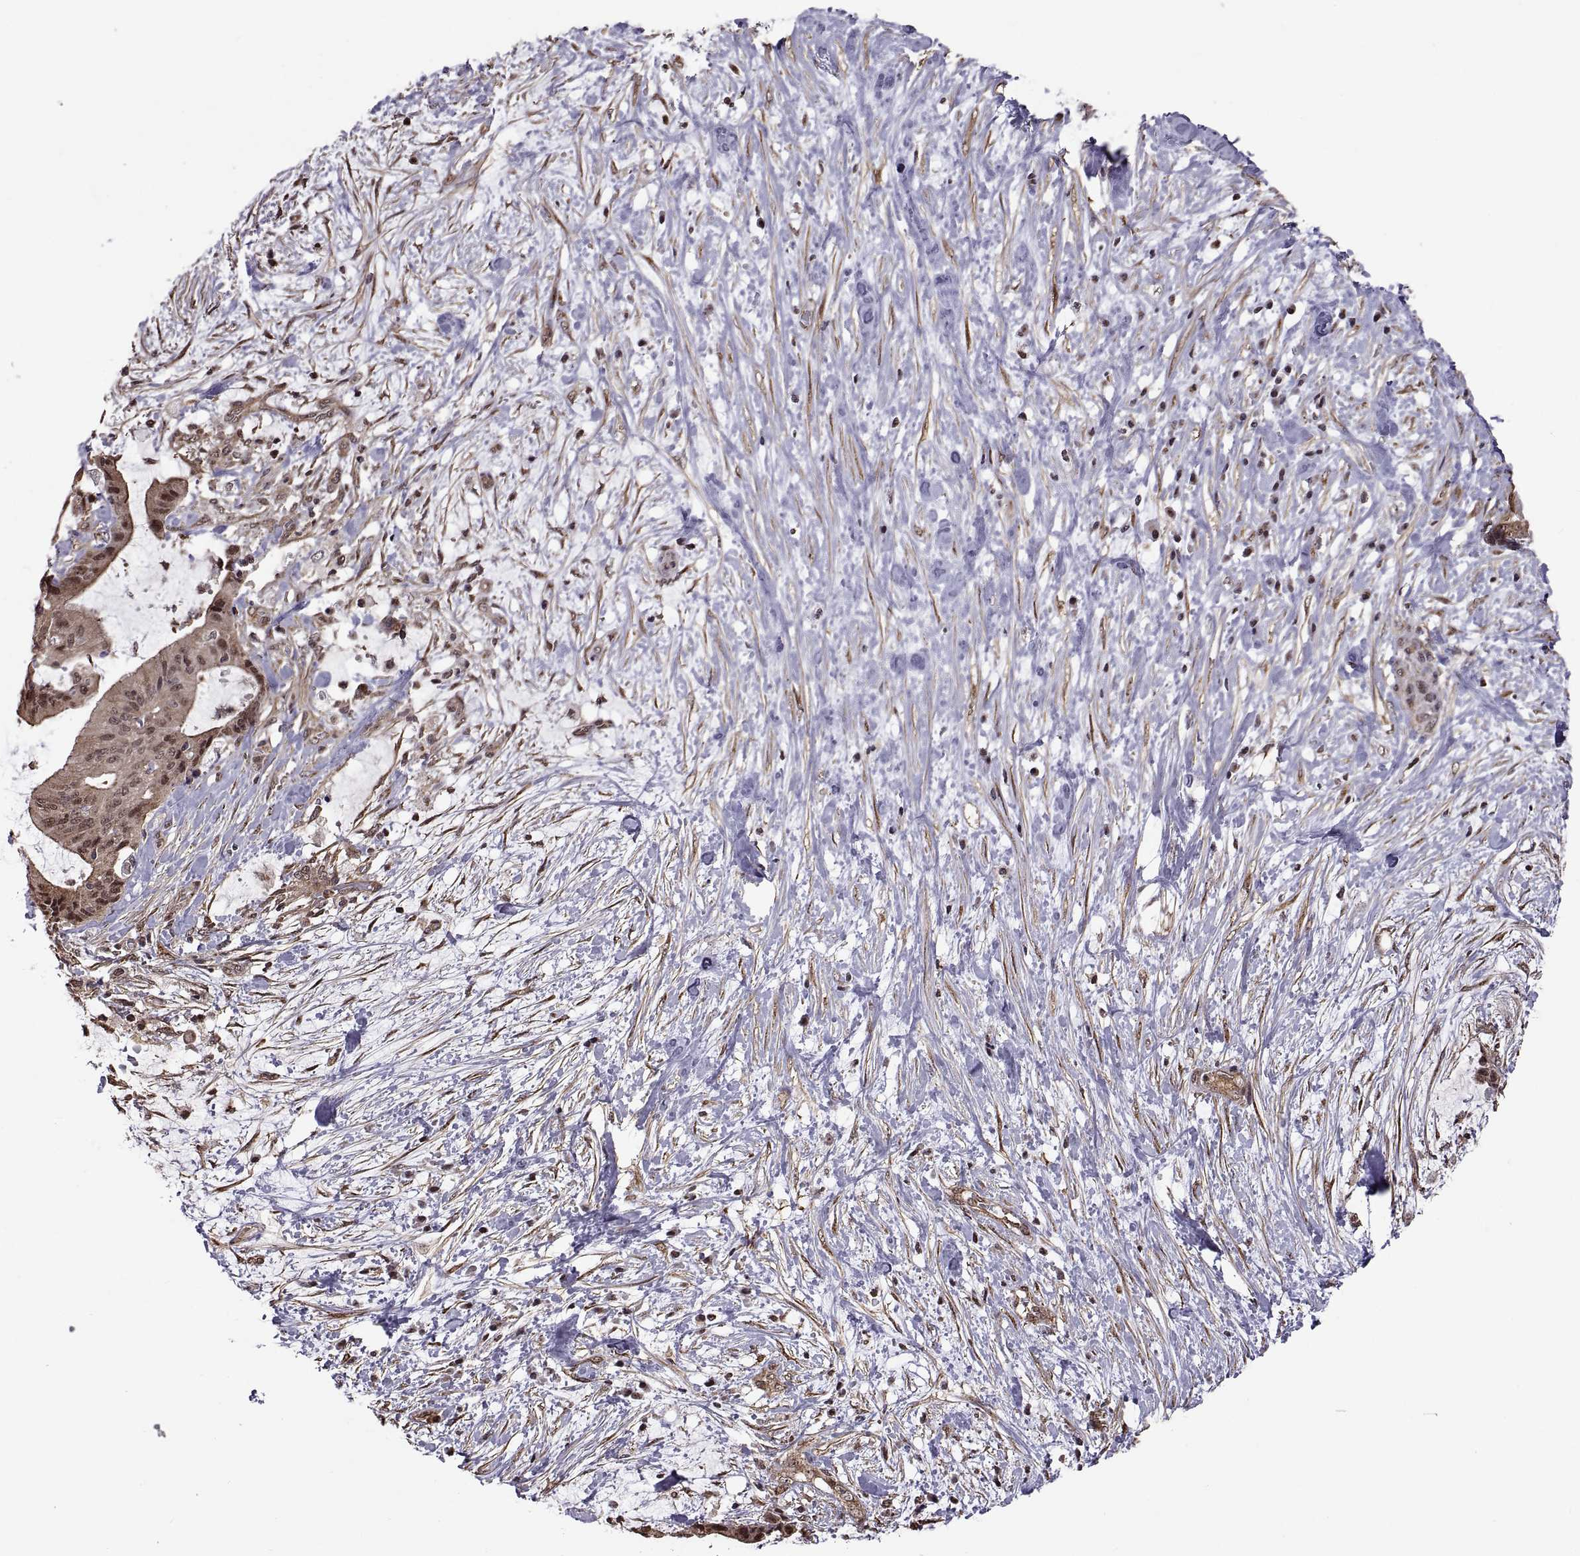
{"staining": {"intensity": "weak", "quantity": ">75%", "location": "cytoplasmic/membranous"}, "tissue": "liver cancer", "cell_type": "Tumor cells", "image_type": "cancer", "snomed": [{"axis": "morphology", "description": "Cholangiocarcinoma"}, {"axis": "topography", "description": "Liver"}], "caption": "IHC of liver cholangiocarcinoma demonstrates low levels of weak cytoplasmic/membranous expression in approximately >75% of tumor cells.", "gene": "ARRB1", "patient": {"sex": "female", "age": 73}}